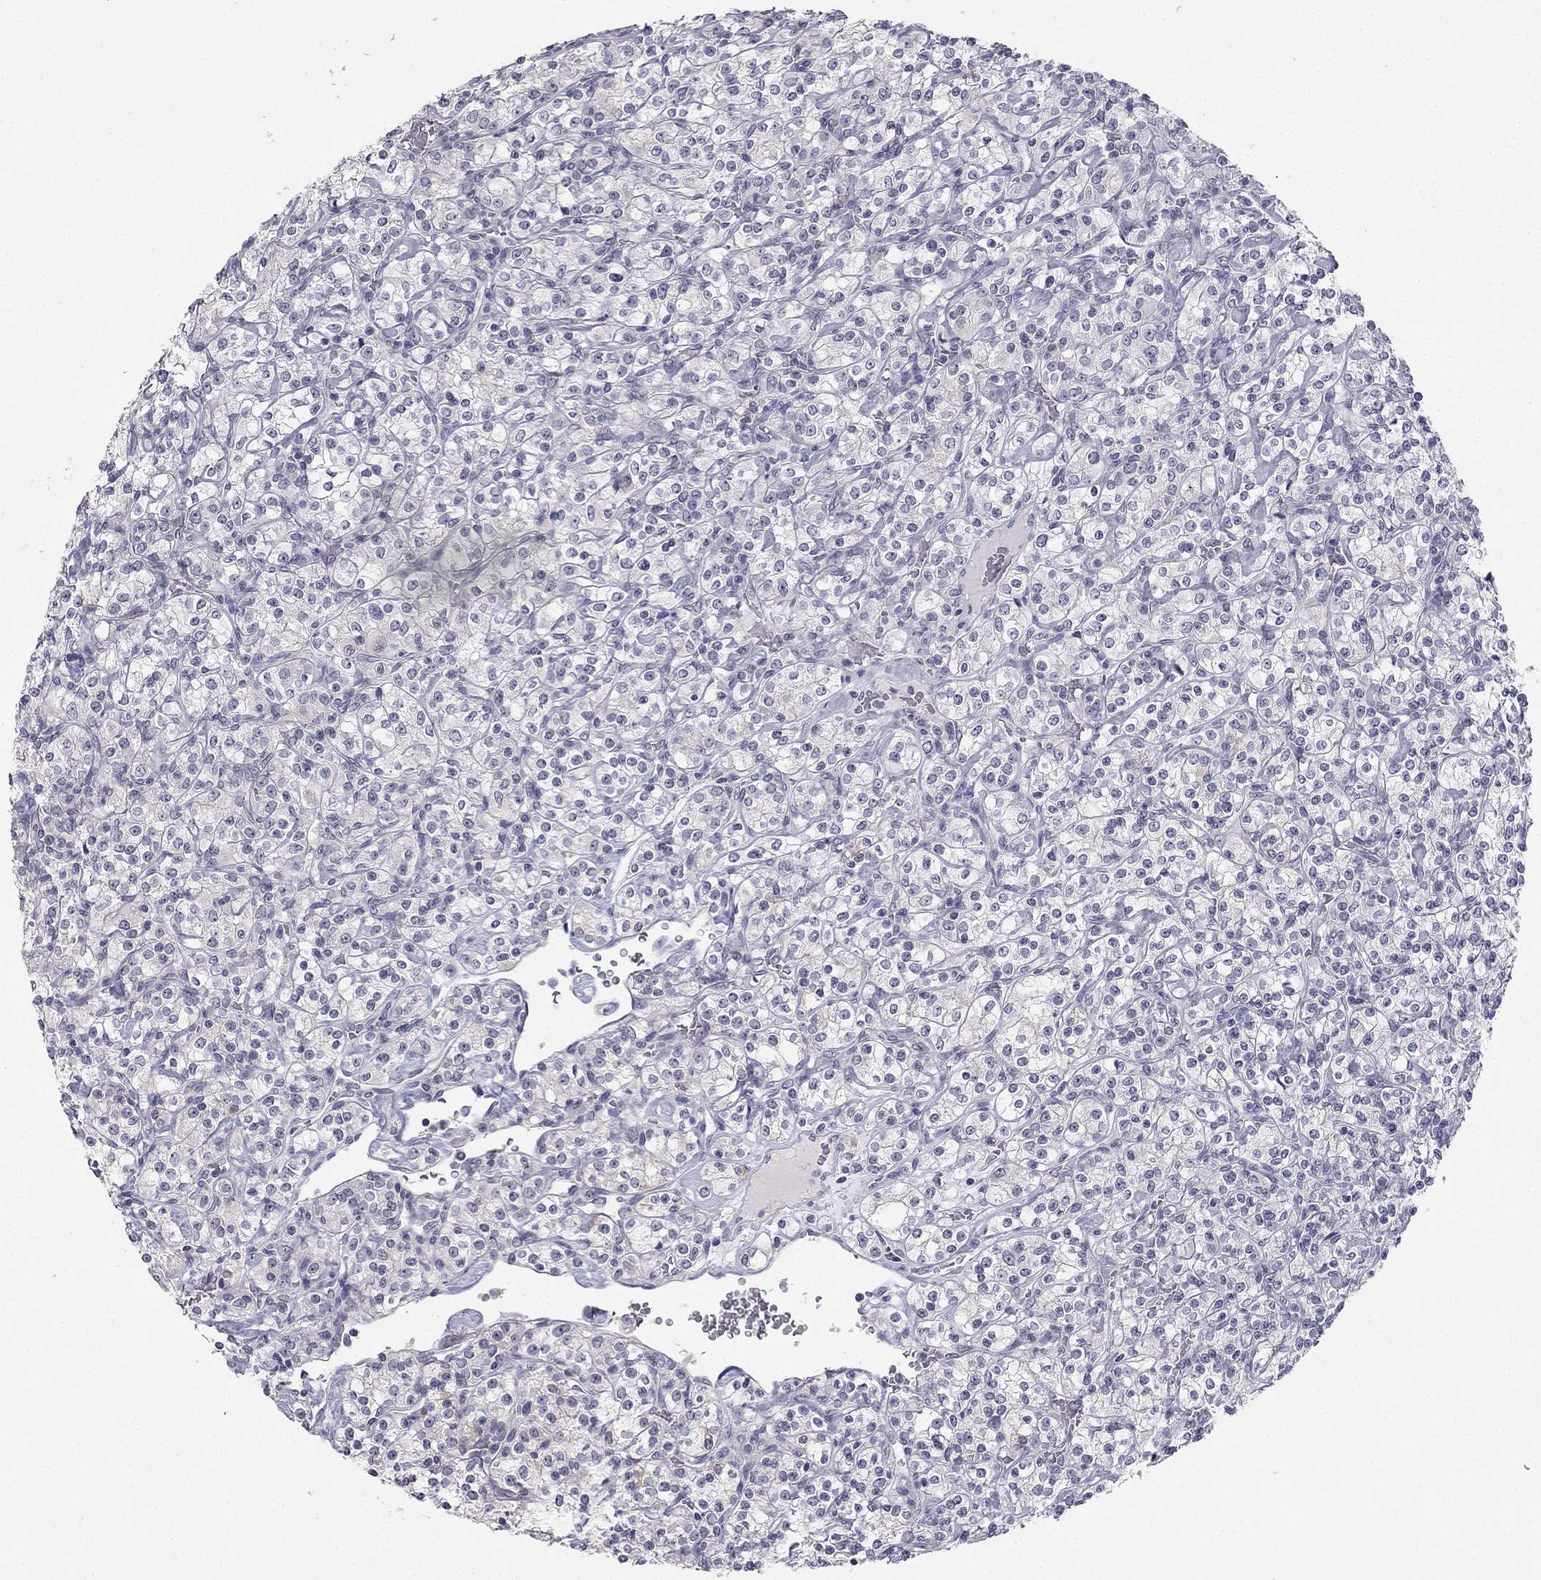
{"staining": {"intensity": "negative", "quantity": "none", "location": "none"}, "tissue": "renal cancer", "cell_type": "Tumor cells", "image_type": "cancer", "snomed": [{"axis": "morphology", "description": "Adenocarcinoma, NOS"}, {"axis": "topography", "description": "Kidney"}], "caption": "Renal cancer (adenocarcinoma) was stained to show a protein in brown. There is no significant positivity in tumor cells.", "gene": "C16orf89", "patient": {"sex": "male", "age": 77}}